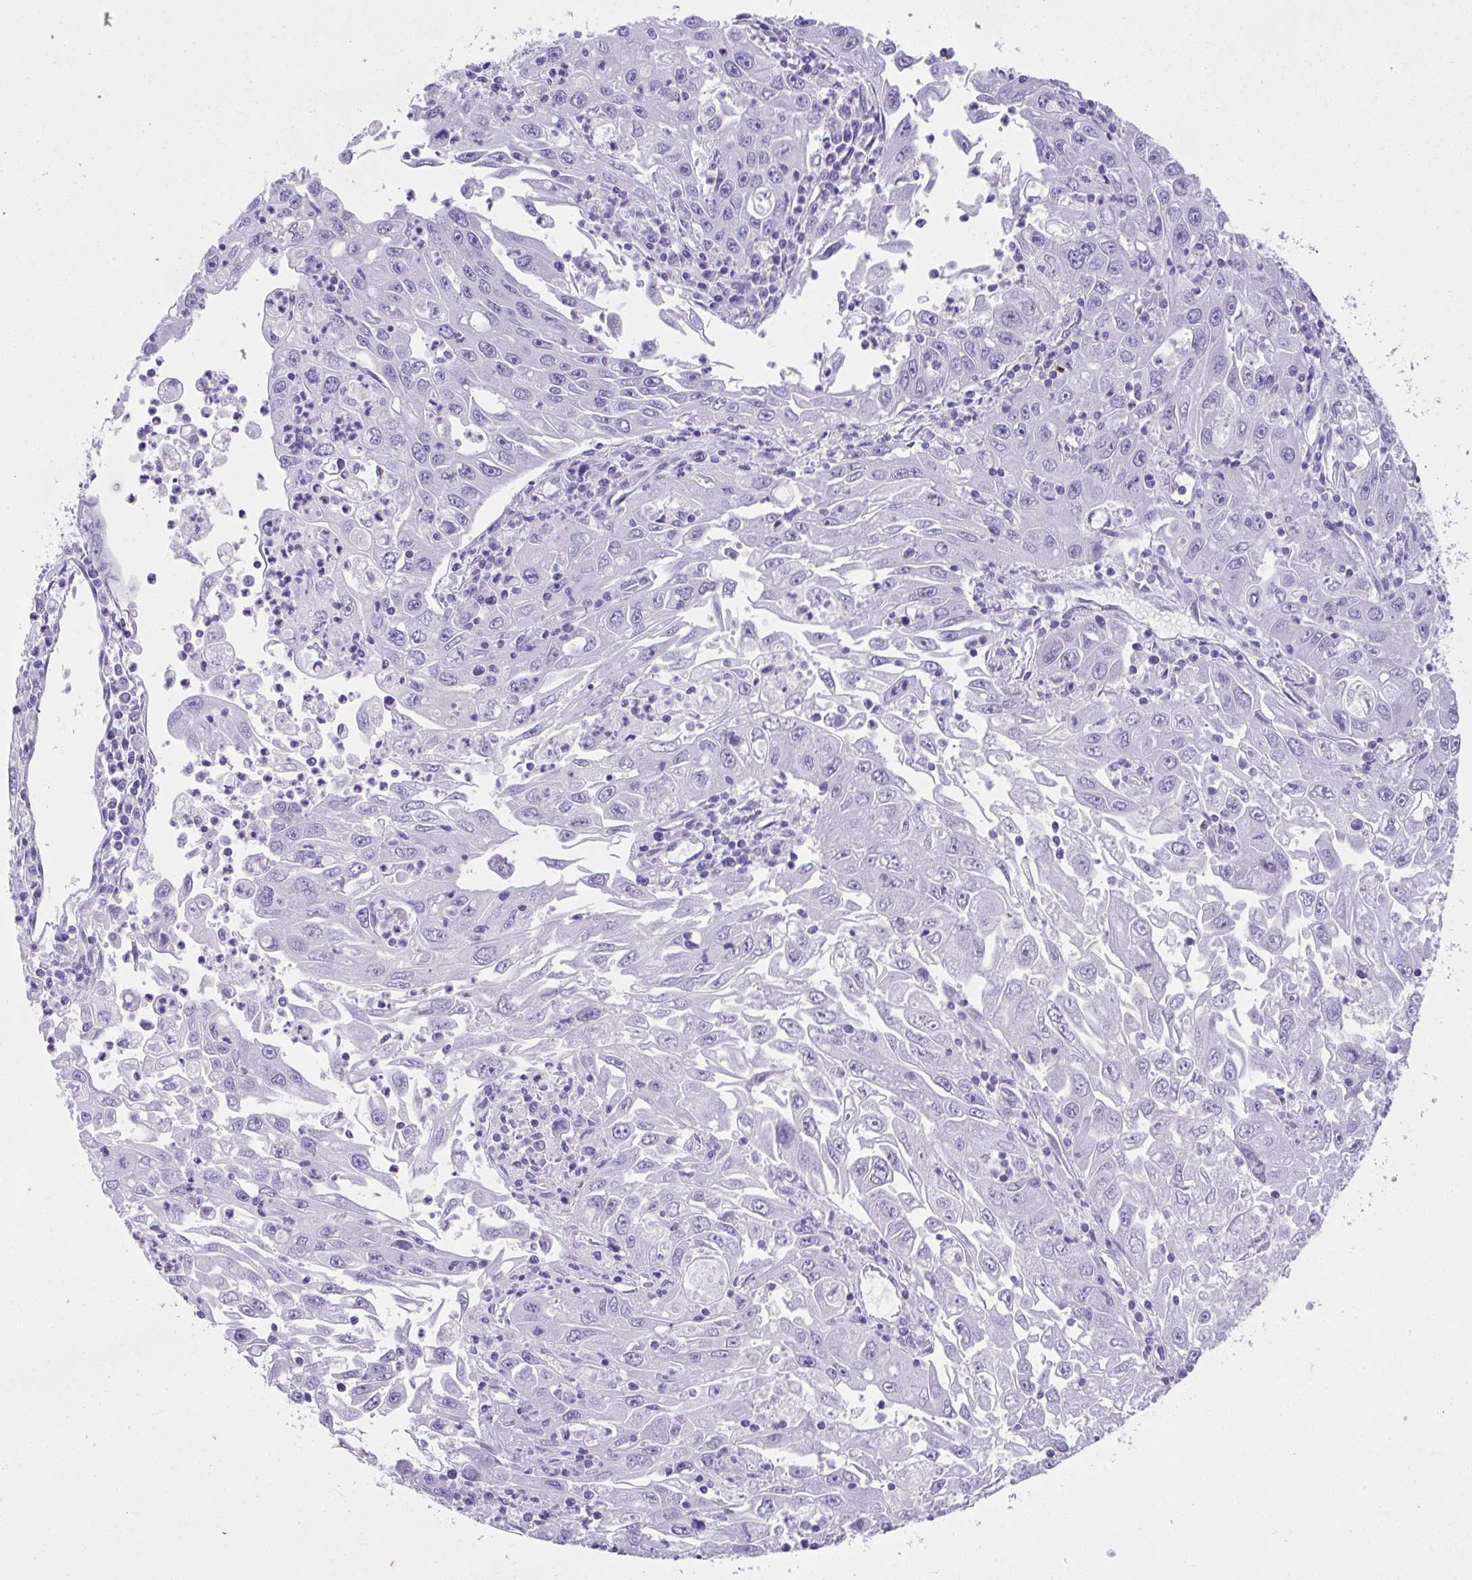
{"staining": {"intensity": "negative", "quantity": "none", "location": "none"}, "tissue": "endometrial cancer", "cell_type": "Tumor cells", "image_type": "cancer", "snomed": [{"axis": "morphology", "description": "Adenocarcinoma, NOS"}, {"axis": "topography", "description": "Uterus"}], "caption": "DAB immunohistochemical staining of human endometrial cancer (adenocarcinoma) shows no significant staining in tumor cells.", "gene": "AVIL", "patient": {"sex": "female", "age": 62}}